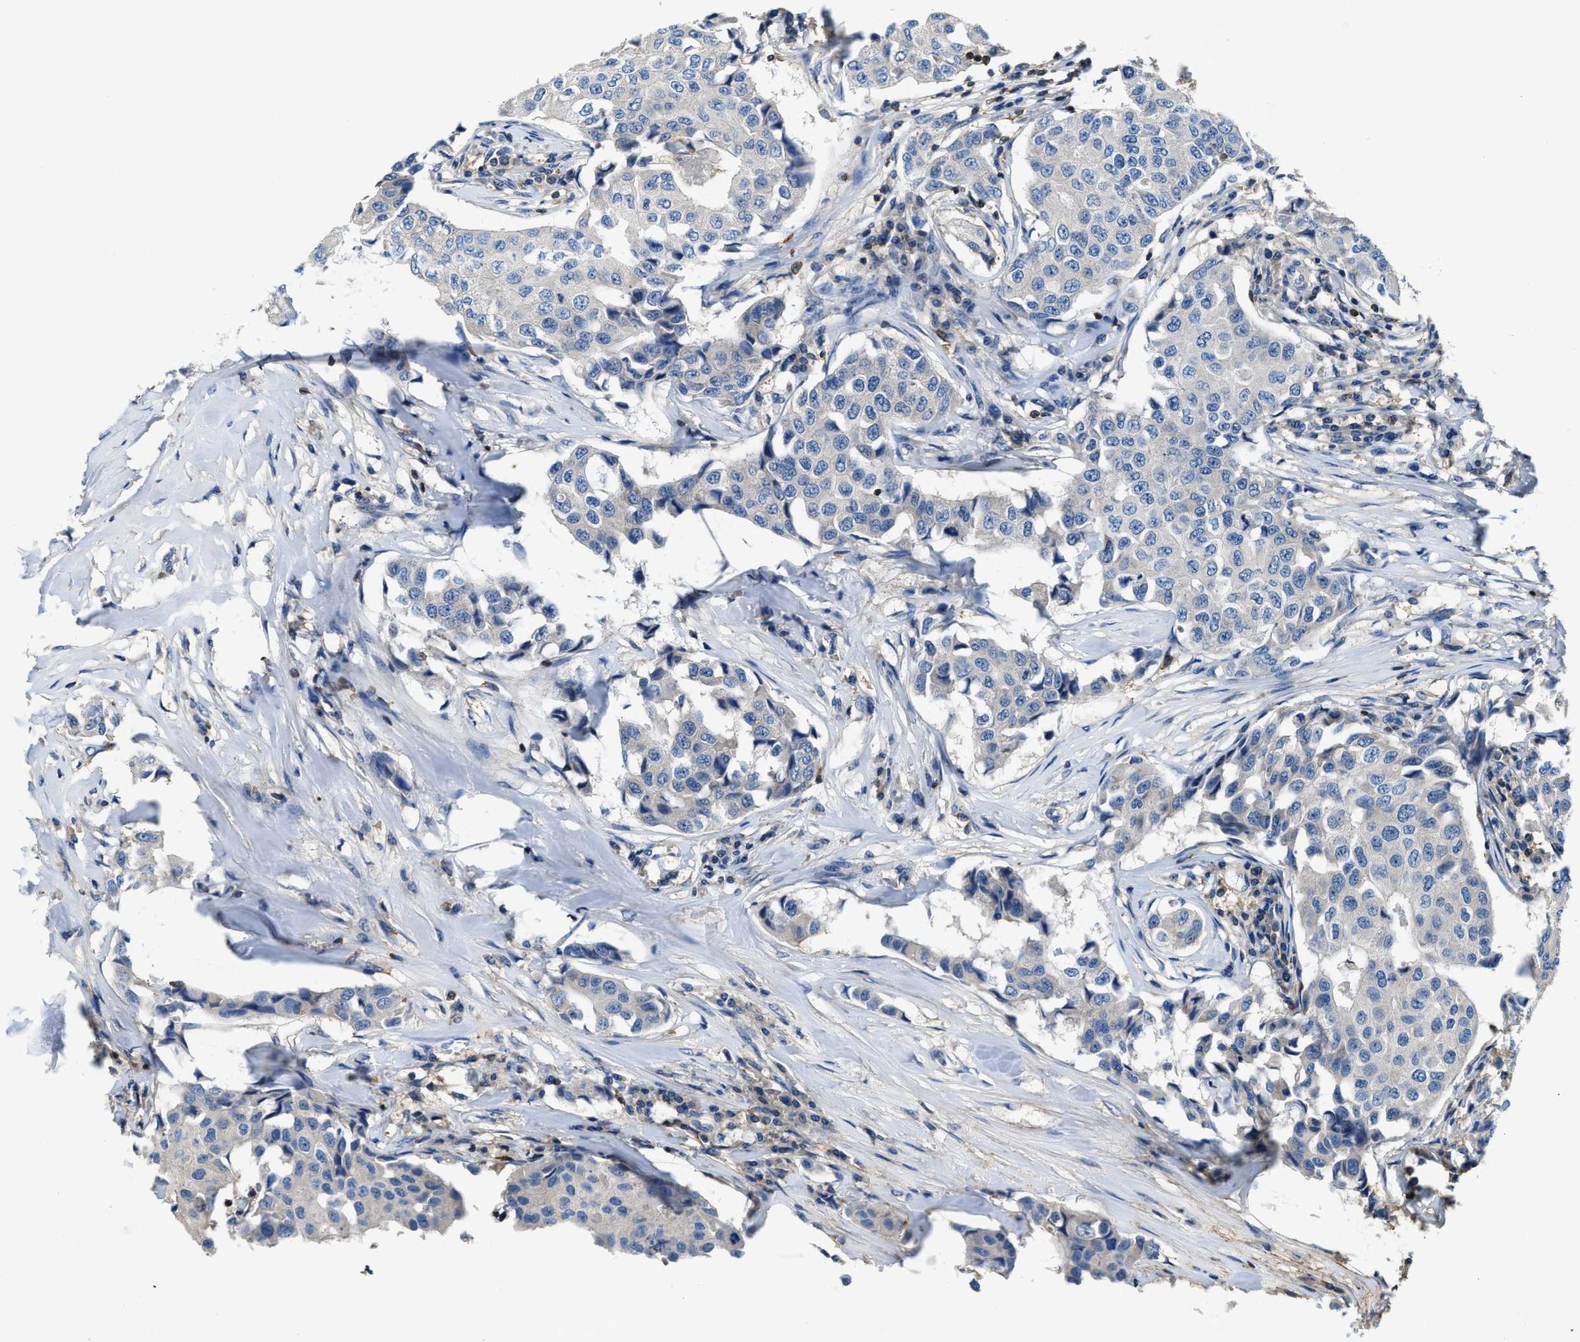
{"staining": {"intensity": "negative", "quantity": "none", "location": "none"}, "tissue": "breast cancer", "cell_type": "Tumor cells", "image_type": "cancer", "snomed": [{"axis": "morphology", "description": "Duct carcinoma"}, {"axis": "topography", "description": "Breast"}], "caption": "Immunohistochemical staining of breast cancer demonstrates no significant staining in tumor cells.", "gene": "MYO1G", "patient": {"sex": "female", "age": 80}}